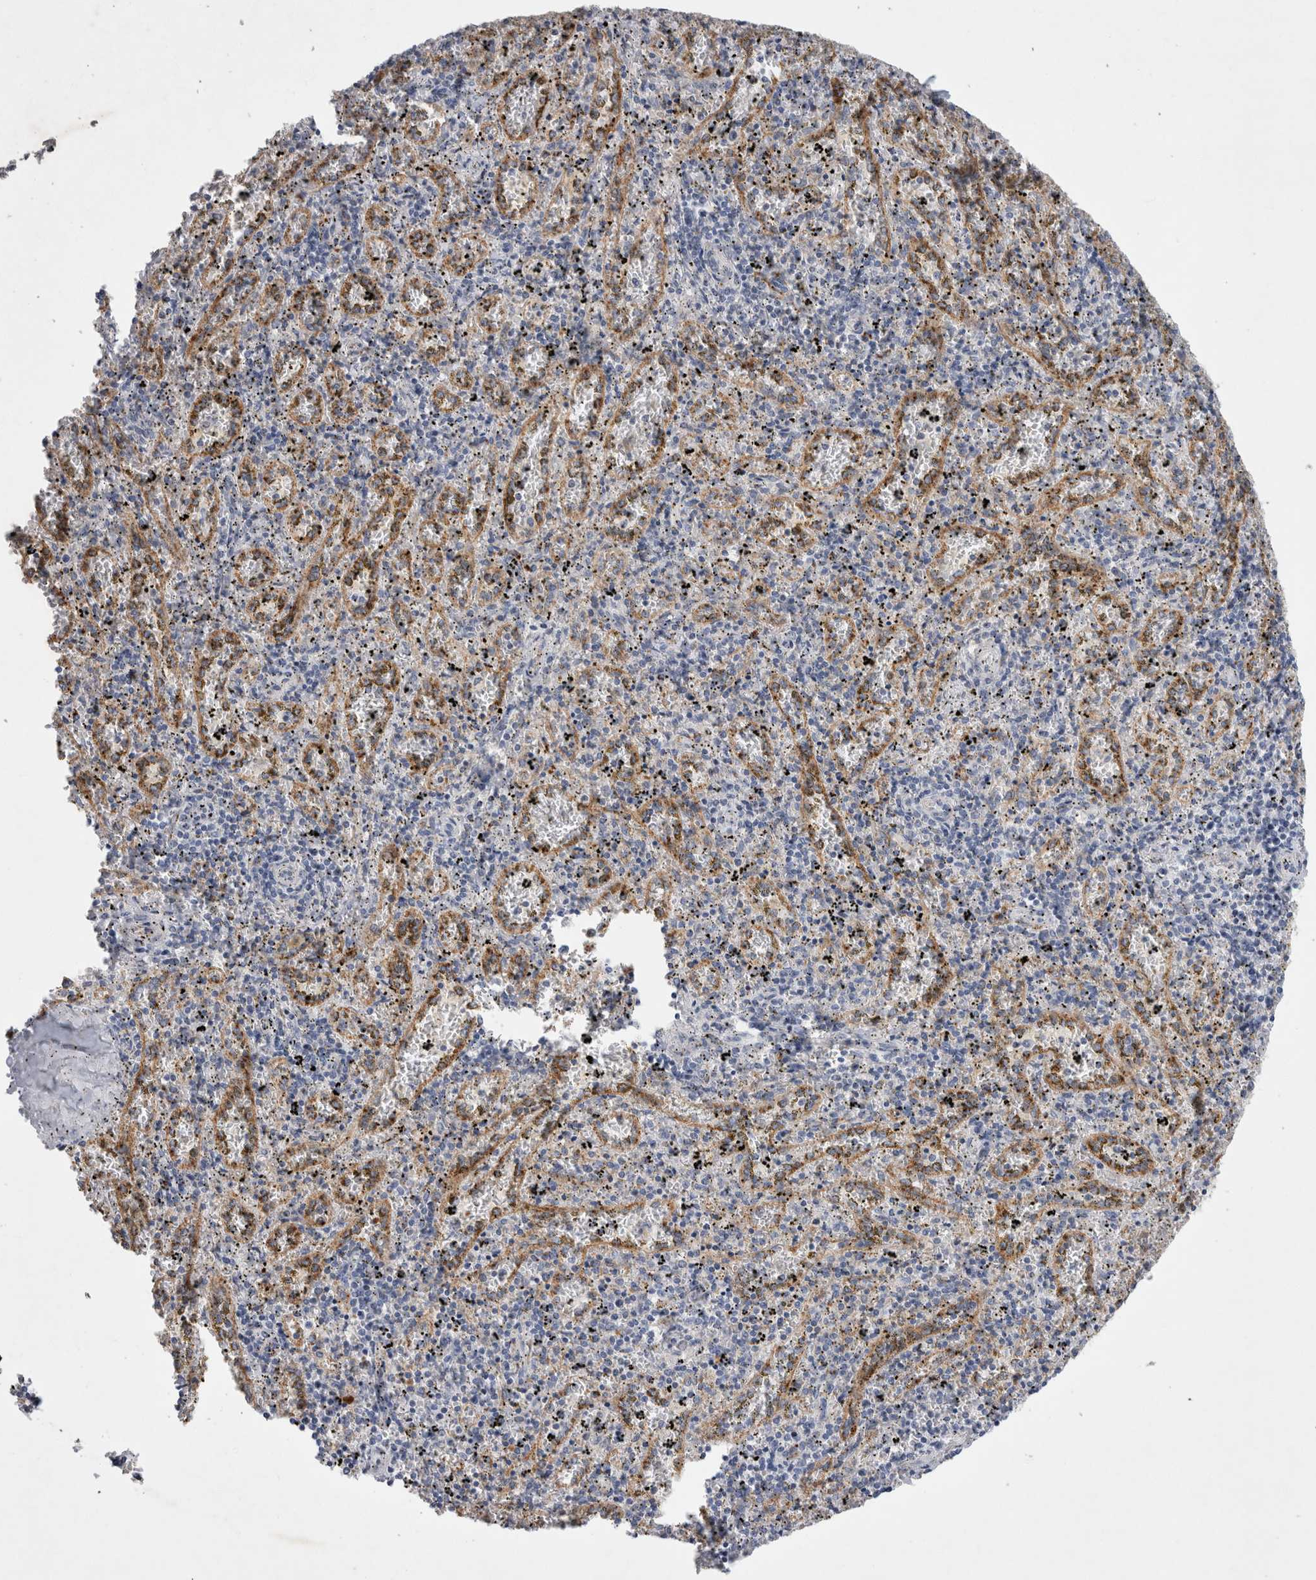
{"staining": {"intensity": "negative", "quantity": "none", "location": "none"}, "tissue": "spleen", "cell_type": "Cells in red pulp", "image_type": "normal", "snomed": [{"axis": "morphology", "description": "Normal tissue, NOS"}, {"axis": "topography", "description": "Spleen"}], "caption": "Cells in red pulp show no significant expression in benign spleen. Nuclei are stained in blue.", "gene": "IARS2", "patient": {"sex": "male", "age": 11}}